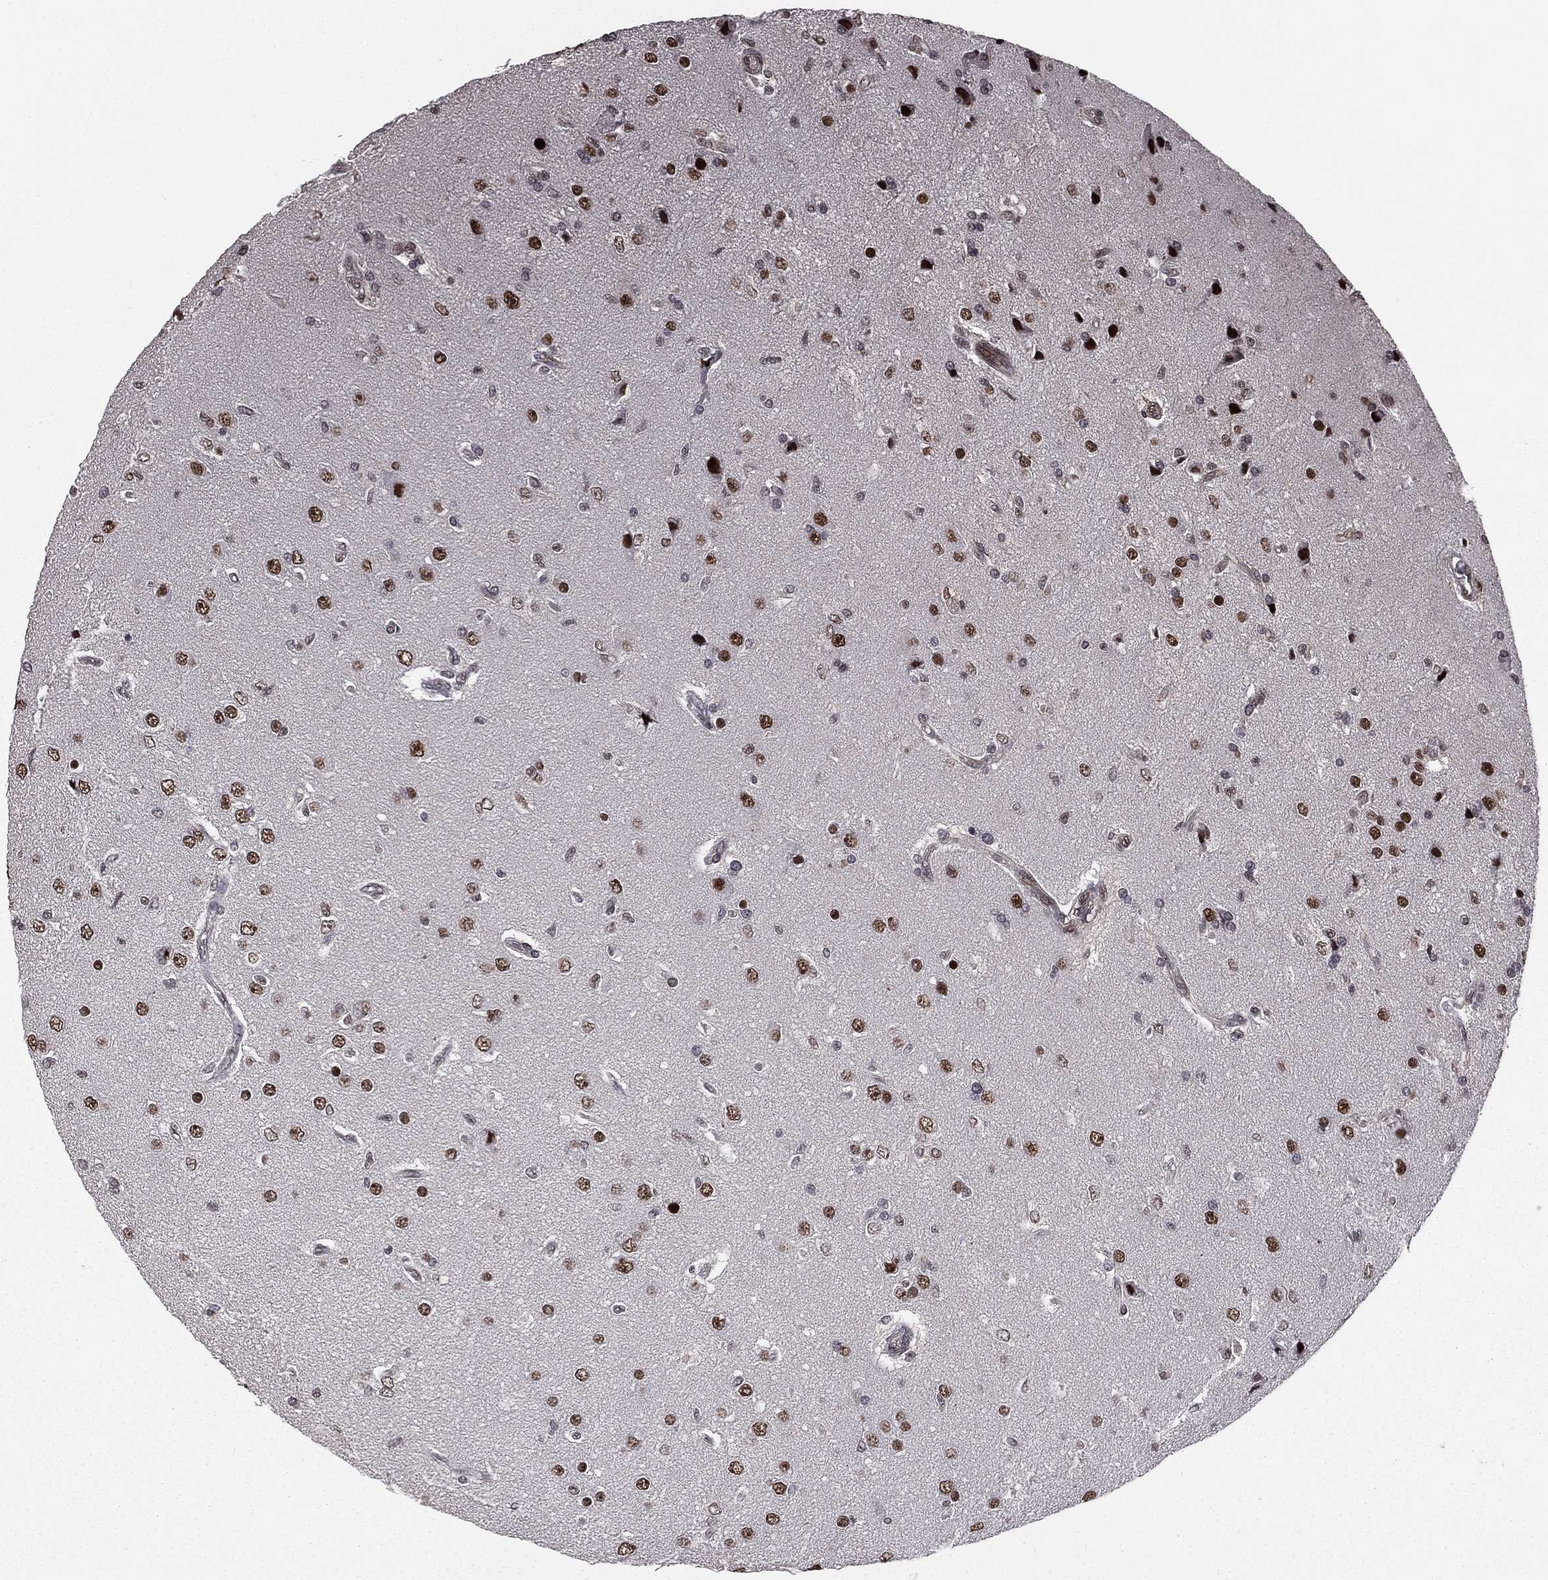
{"staining": {"intensity": "moderate", "quantity": "25%-75%", "location": "cytoplasmic/membranous,nuclear"}, "tissue": "glioma", "cell_type": "Tumor cells", "image_type": "cancer", "snomed": [{"axis": "morphology", "description": "Glioma, malignant, High grade"}, {"axis": "topography", "description": "Brain"}], "caption": "Immunohistochemical staining of human high-grade glioma (malignant) exhibits medium levels of moderate cytoplasmic/membranous and nuclear protein expression in approximately 25%-75% of tumor cells.", "gene": "RARB", "patient": {"sex": "male", "age": 56}}